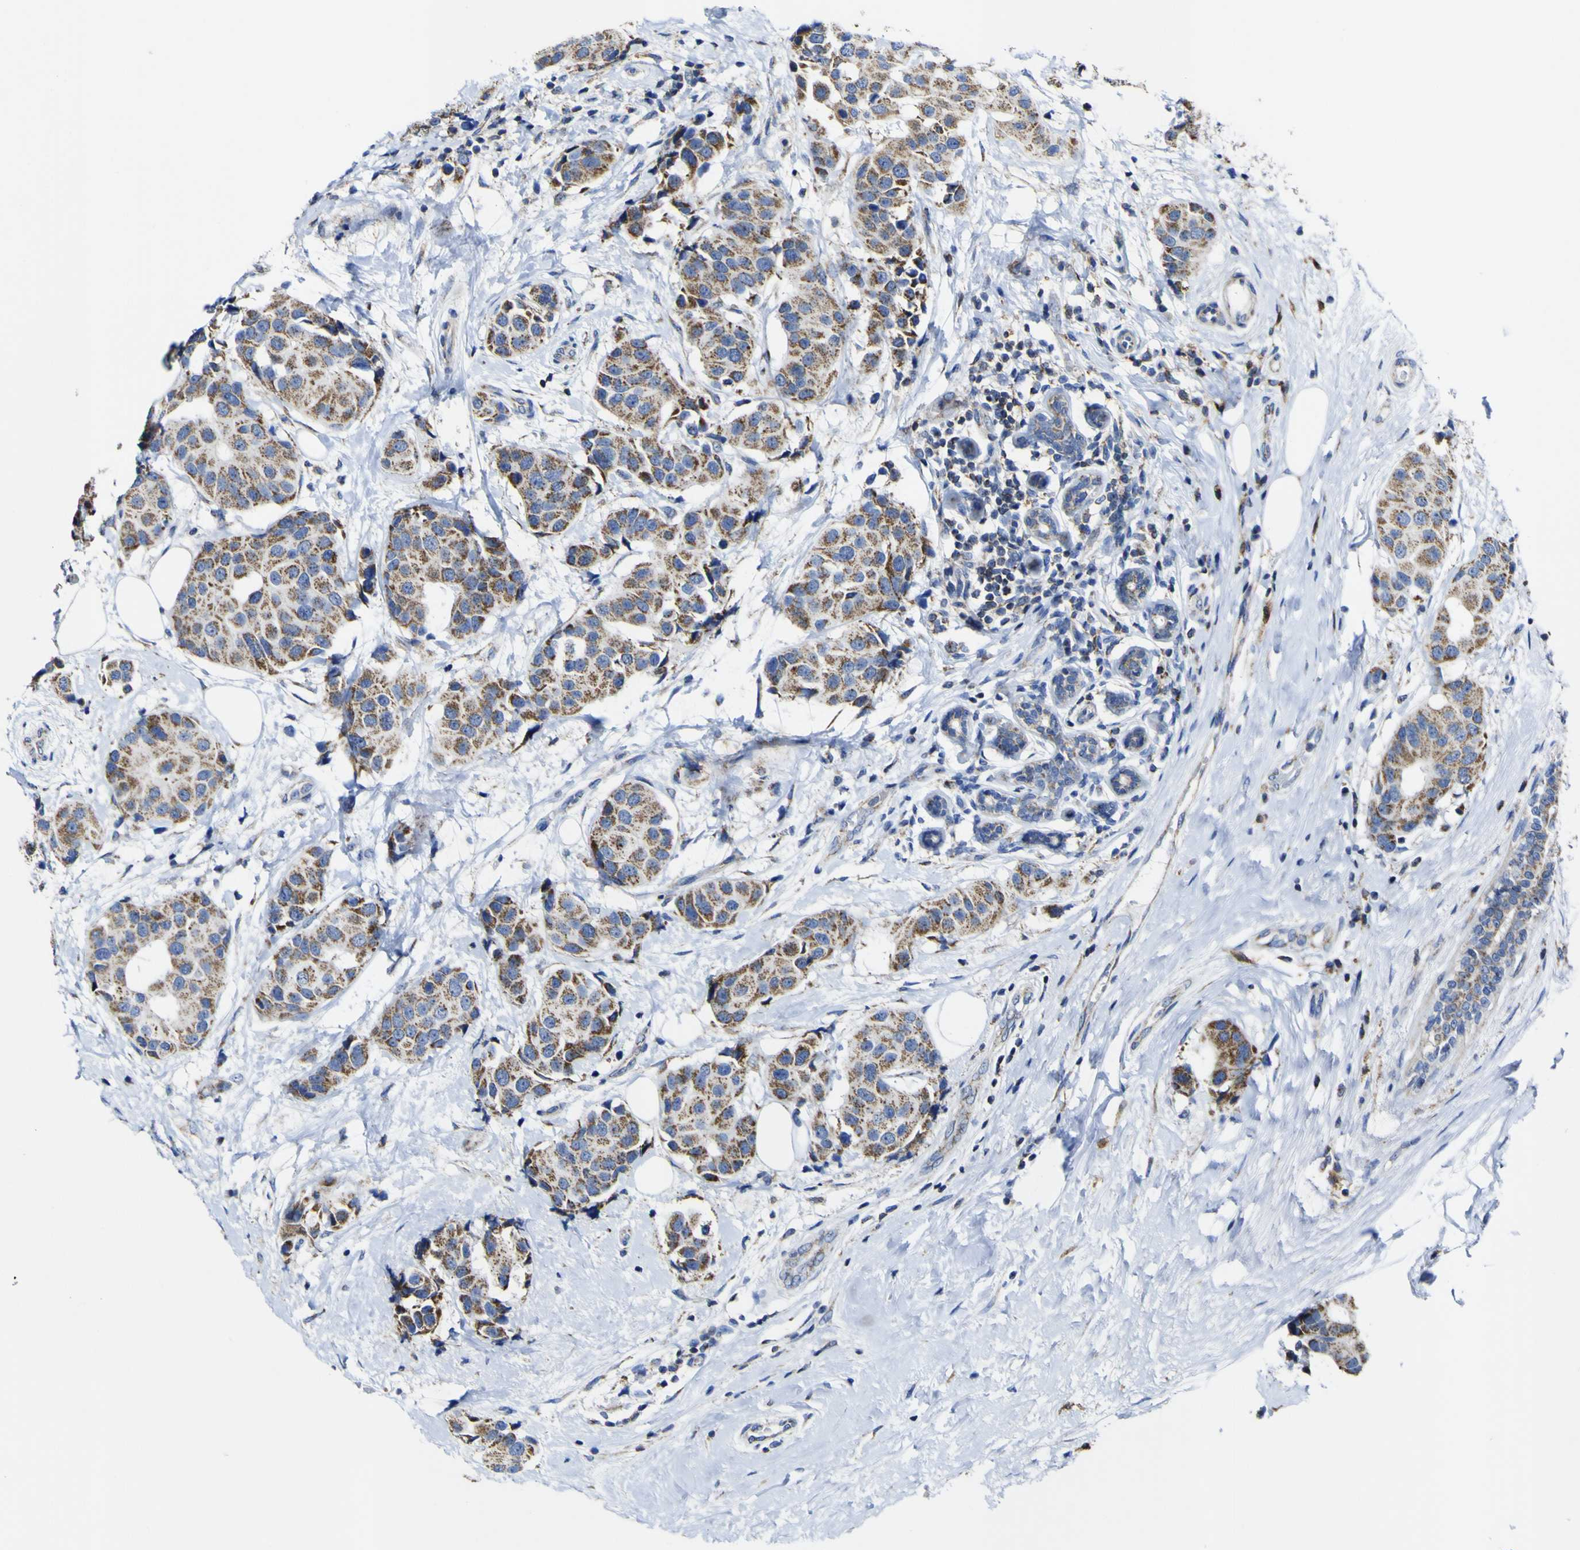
{"staining": {"intensity": "moderate", "quantity": ">75%", "location": "cytoplasmic/membranous"}, "tissue": "breast cancer", "cell_type": "Tumor cells", "image_type": "cancer", "snomed": [{"axis": "morphology", "description": "Normal tissue, NOS"}, {"axis": "morphology", "description": "Duct carcinoma"}, {"axis": "topography", "description": "Breast"}], "caption": "Immunohistochemical staining of human breast invasive ductal carcinoma shows medium levels of moderate cytoplasmic/membranous protein staining in approximately >75% of tumor cells. The staining is performed using DAB (3,3'-diaminobenzidine) brown chromogen to label protein expression. The nuclei are counter-stained blue using hematoxylin.", "gene": "CCDC90B", "patient": {"sex": "female", "age": 39}}